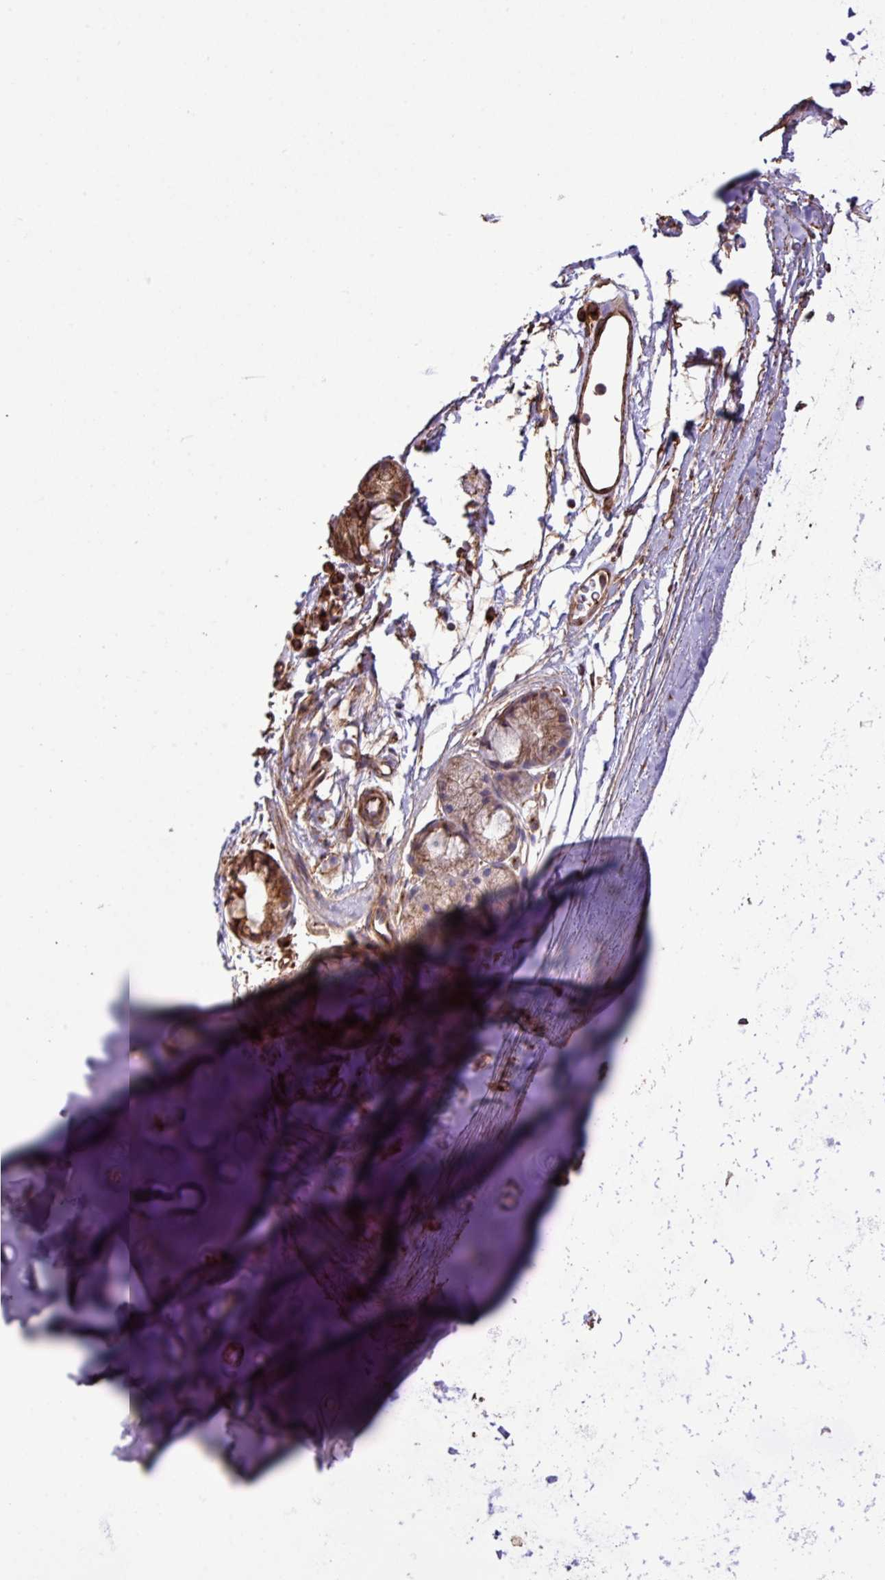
{"staining": {"intensity": "moderate", "quantity": ">75%", "location": "cytoplasmic/membranous"}, "tissue": "soft tissue", "cell_type": "Chondrocytes", "image_type": "normal", "snomed": [{"axis": "morphology", "description": "Normal tissue, NOS"}, {"axis": "topography", "description": "Lymph node"}, {"axis": "topography", "description": "Cartilage tissue"}, {"axis": "topography", "description": "Bronchus"}], "caption": "The photomicrograph exhibits immunohistochemical staining of normal soft tissue. There is moderate cytoplasmic/membranous positivity is seen in about >75% of chondrocytes. (brown staining indicates protein expression, while blue staining denotes nuclei).", "gene": "ZNF300", "patient": {"sex": "female", "age": 70}}